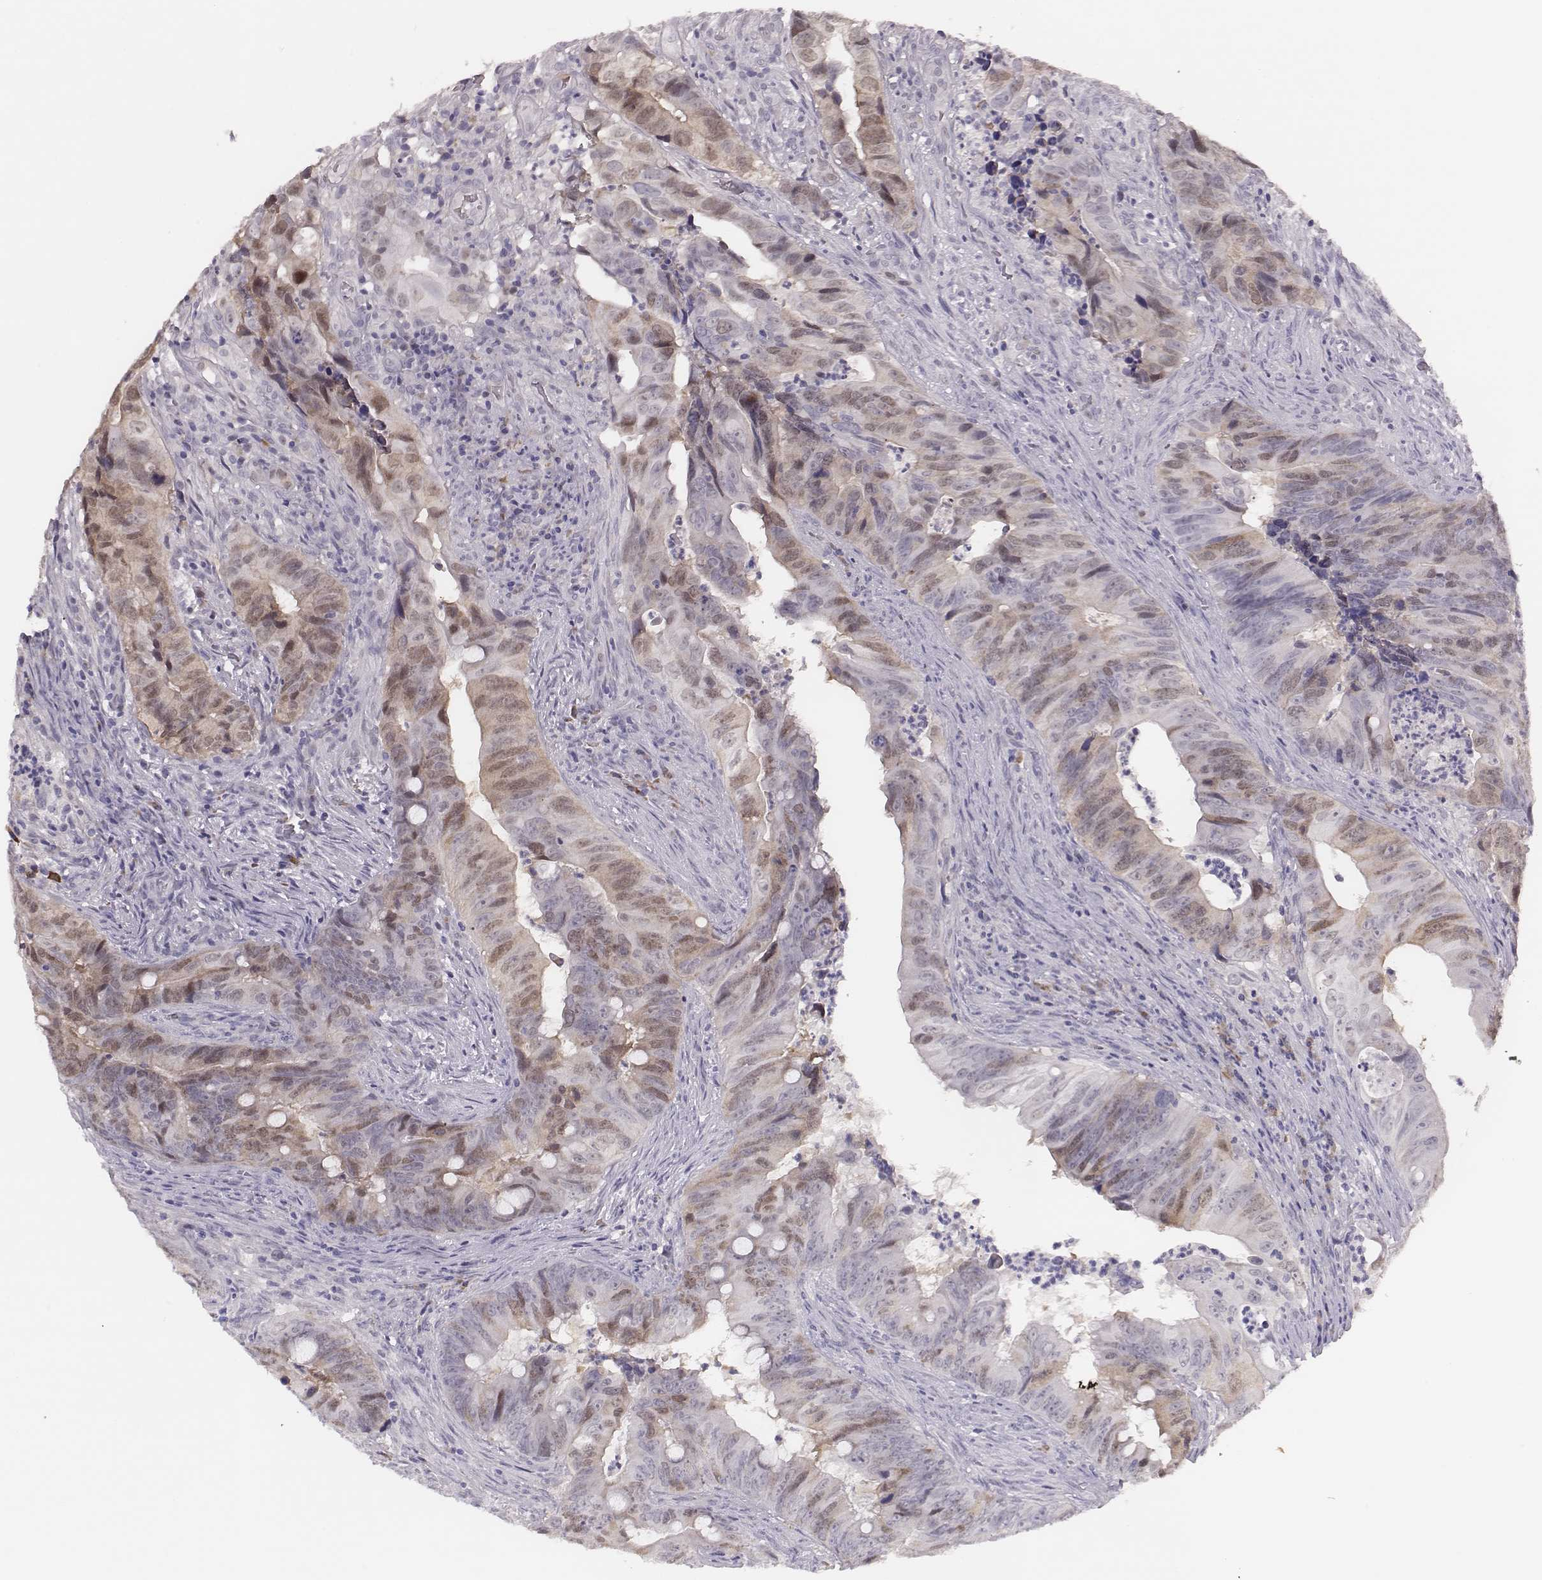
{"staining": {"intensity": "weak", "quantity": "25%-75%", "location": "cytoplasmic/membranous,nuclear"}, "tissue": "colorectal cancer", "cell_type": "Tumor cells", "image_type": "cancer", "snomed": [{"axis": "morphology", "description": "Adenocarcinoma, NOS"}, {"axis": "topography", "description": "Colon"}], "caption": "Tumor cells exhibit low levels of weak cytoplasmic/membranous and nuclear expression in approximately 25%-75% of cells in colorectal cancer (adenocarcinoma). Using DAB (brown) and hematoxylin (blue) stains, captured at high magnification using brightfield microscopy.", "gene": "PBK", "patient": {"sex": "female", "age": 82}}